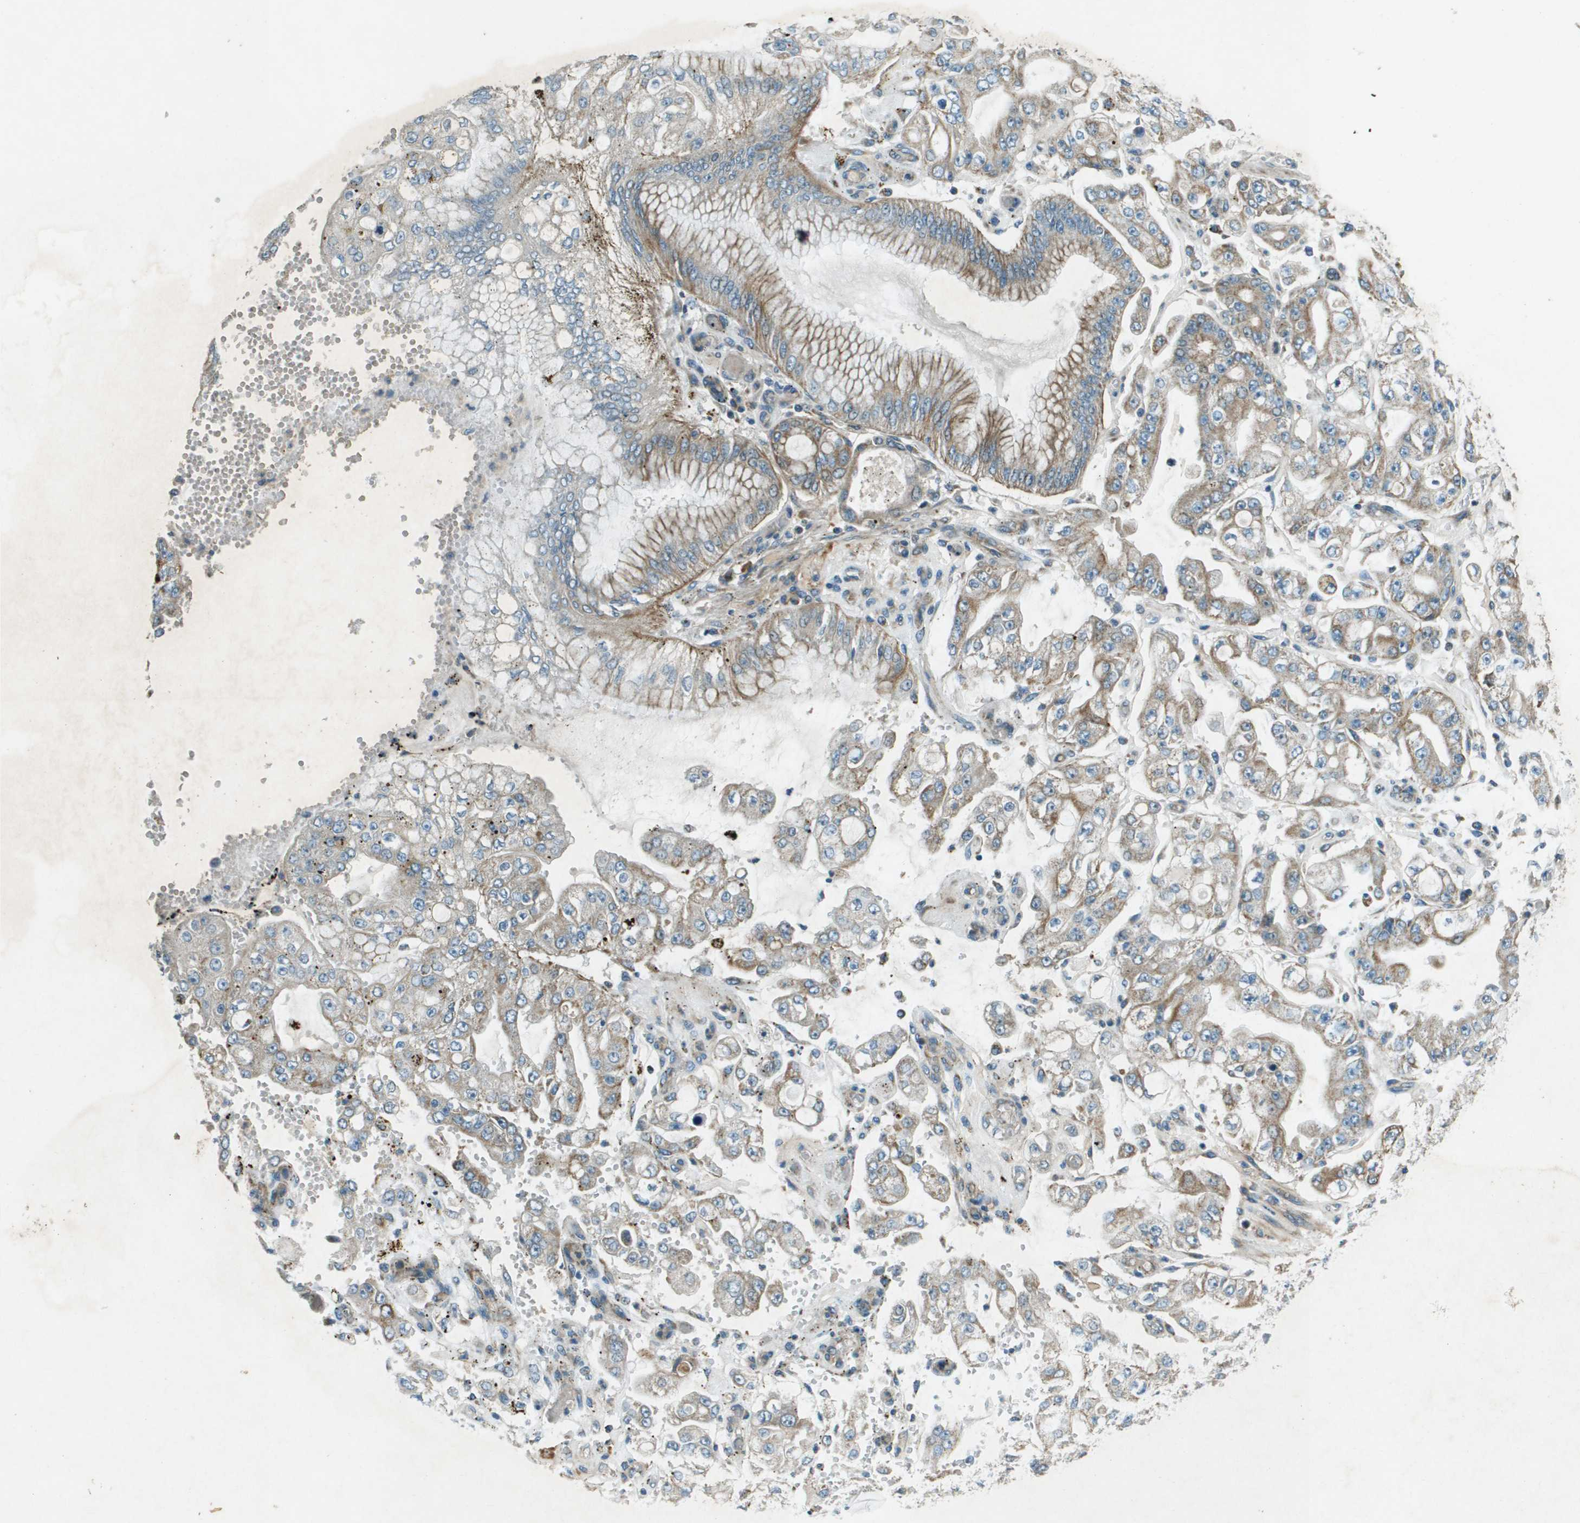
{"staining": {"intensity": "moderate", "quantity": ">75%", "location": "cytoplasmic/membranous"}, "tissue": "stomach cancer", "cell_type": "Tumor cells", "image_type": "cancer", "snomed": [{"axis": "morphology", "description": "Adenocarcinoma, NOS"}, {"axis": "topography", "description": "Stomach"}], "caption": "Immunohistochemical staining of human stomach cancer exhibits moderate cytoplasmic/membranous protein staining in approximately >75% of tumor cells.", "gene": "MIGA1", "patient": {"sex": "male", "age": 76}}